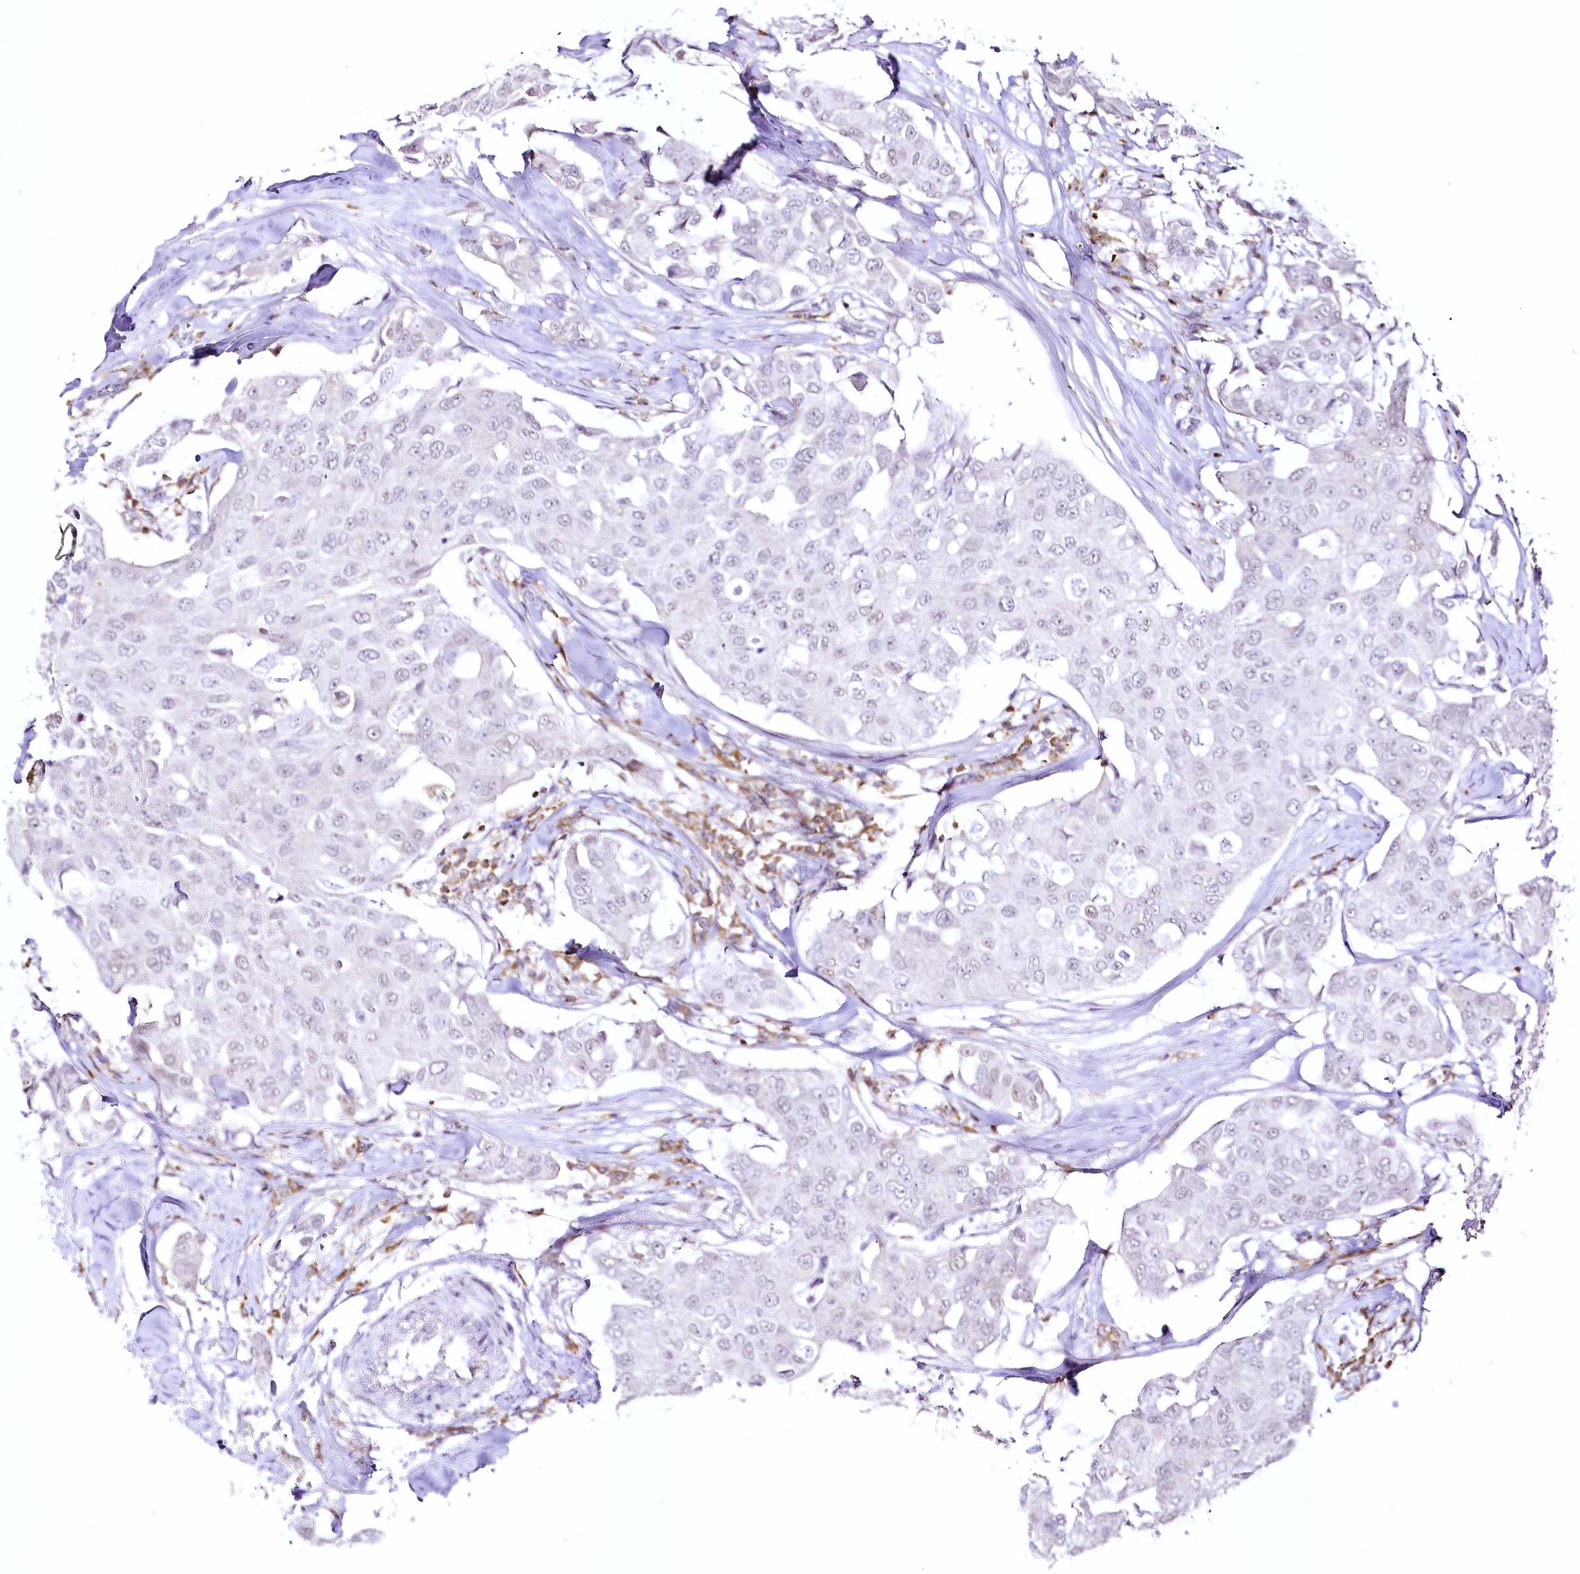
{"staining": {"intensity": "negative", "quantity": "none", "location": "none"}, "tissue": "breast cancer", "cell_type": "Tumor cells", "image_type": "cancer", "snomed": [{"axis": "morphology", "description": "Duct carcinoma"}, {"axis": "topography", "description": "Breast"}], "caption": "Tumor cells are negative for protein expression in human breast cancer. (Stains: DAB immunohistochemistry with hematoxylin counter stain, Microscopy: brightfield microscopy at high magnification).", "gene": "DOCK2", "patient": {"sex": "female", "age": 80}}